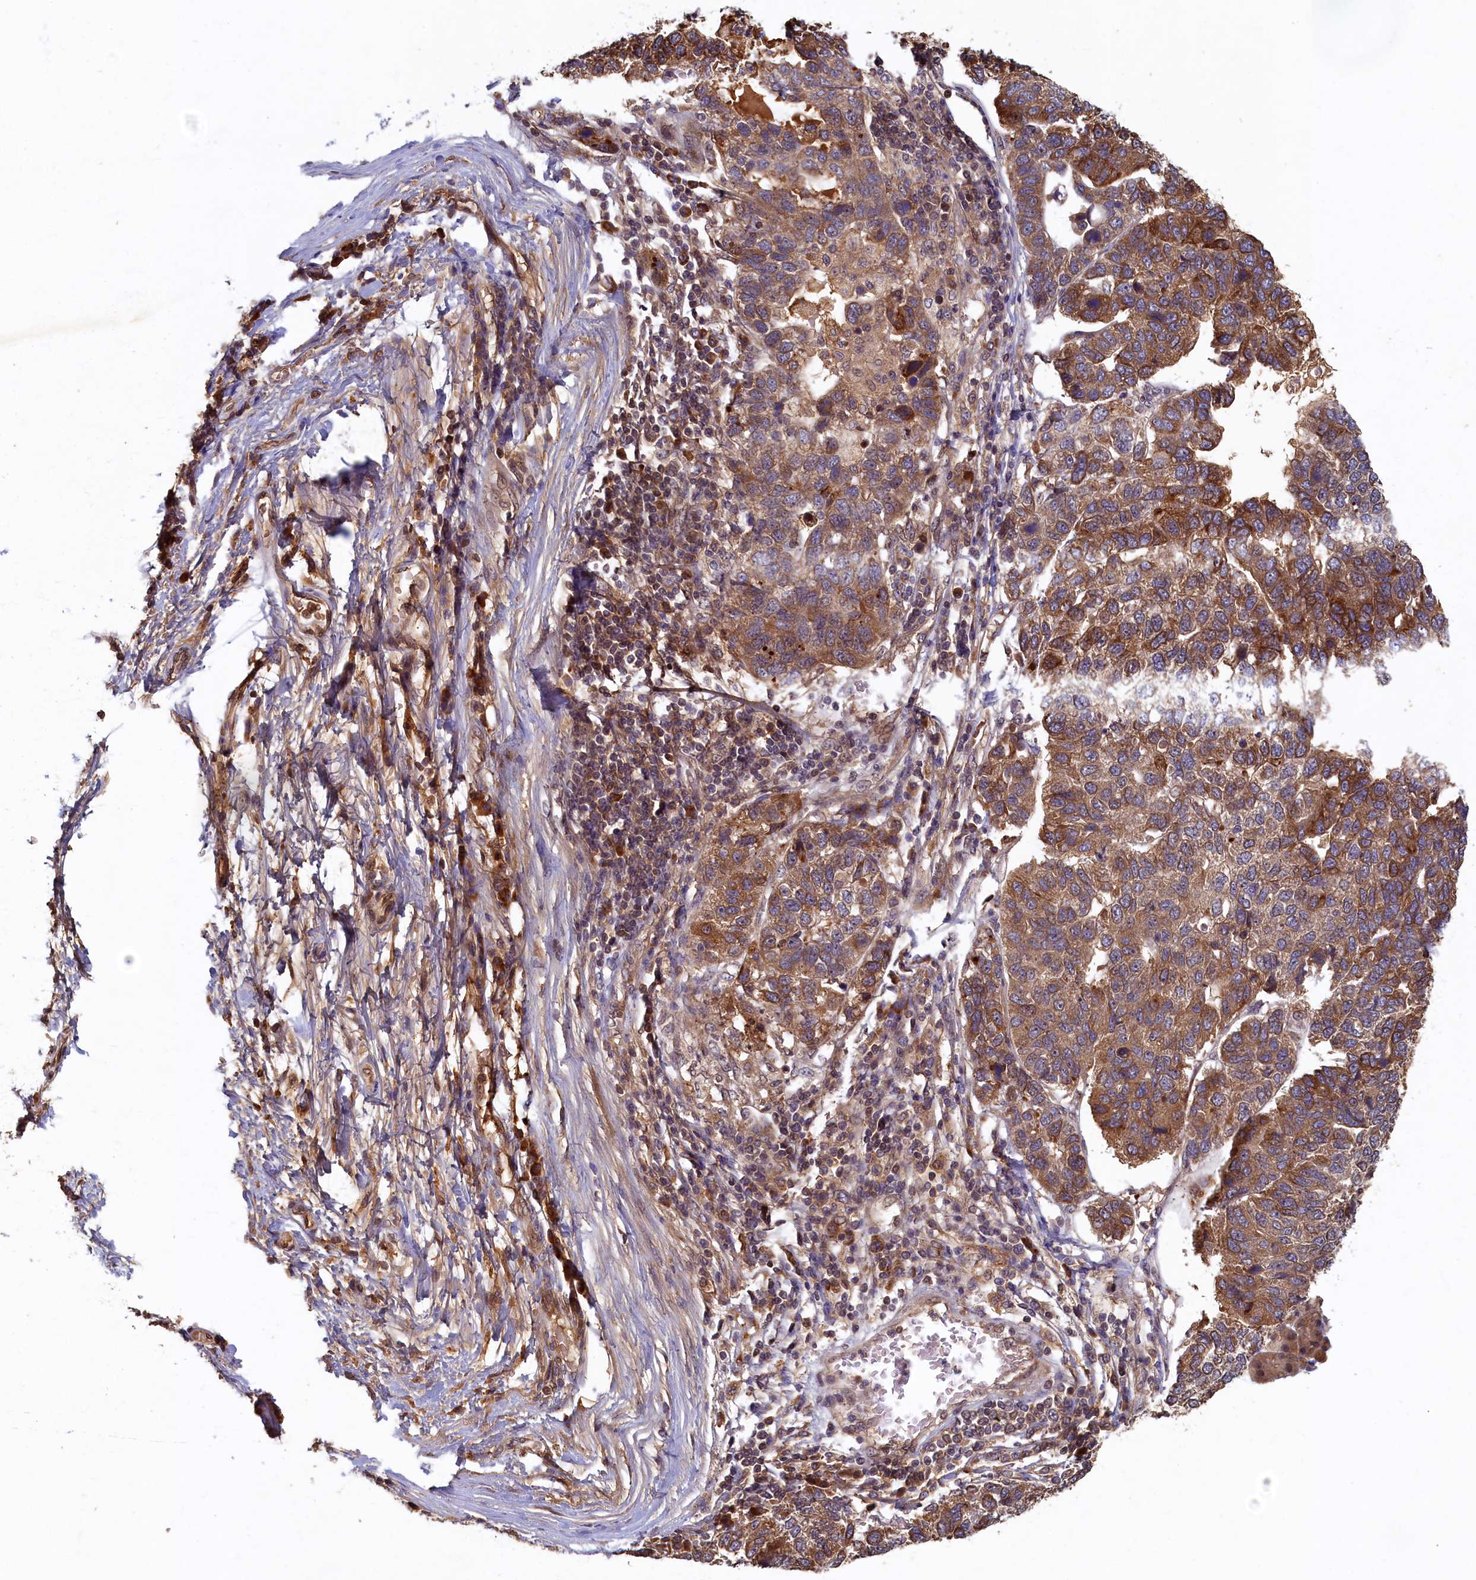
{"staining": {"intensity": "moderate", "quantity": ">75%", "location": "cytoplasmic/membranous"}, "tissue": "pancreatic cancer", "cell_type": "Tumor cells", "image_type": "cancer", "snomed": [{"axis": "morphology", "description": "Adenocarcinoma, NOS"}, {"axis": "topography", "description": "Pancreas"}], "caption": "Immunohistochemical staining of human pancreatic cancer (adenocarcinoma) exhibits medium levels of moderate cytoplasmic/membranous staining in about >75% of tumor cells.", "gene": "LCMT2", "patient": {"sex": "female", "age": 61}}